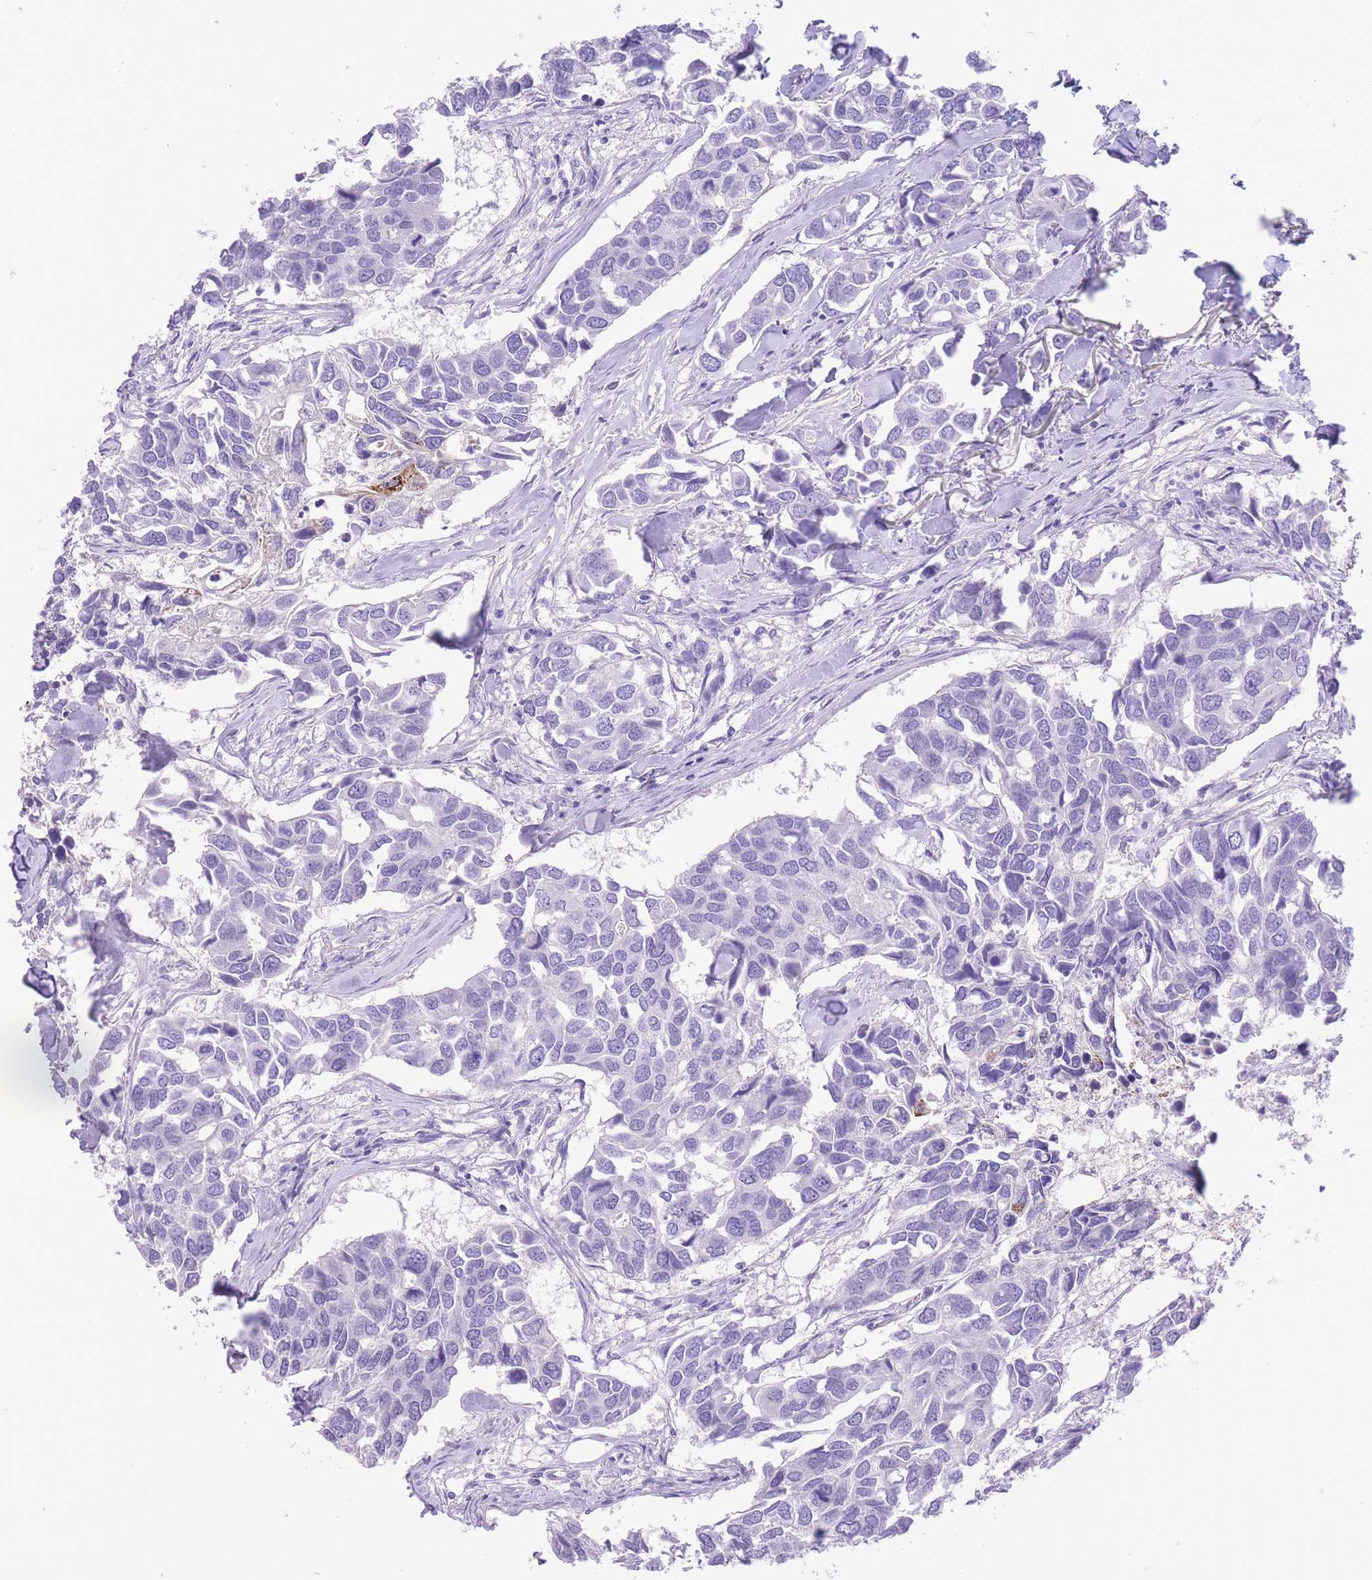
{"staining": {"intensity": "negative", "quantity": "none", "location": "none"}, "tissue": "breast cancer", "cell_type": "Tumor cells", "image_type": "cancer", "snomed": [{"axis": "morphology", "description": "Duct carcinoma"}, {"axis": "topography", "description": "Breast"}], "caption": "An immunohistochemistry histopathology image of intraductal carcinoma (breast) is shown. There is no staining in tumor cells of intraductal carcinoma (breast).", "gene": "RAI2", "patient": {"sex": "female", "age": 83}}